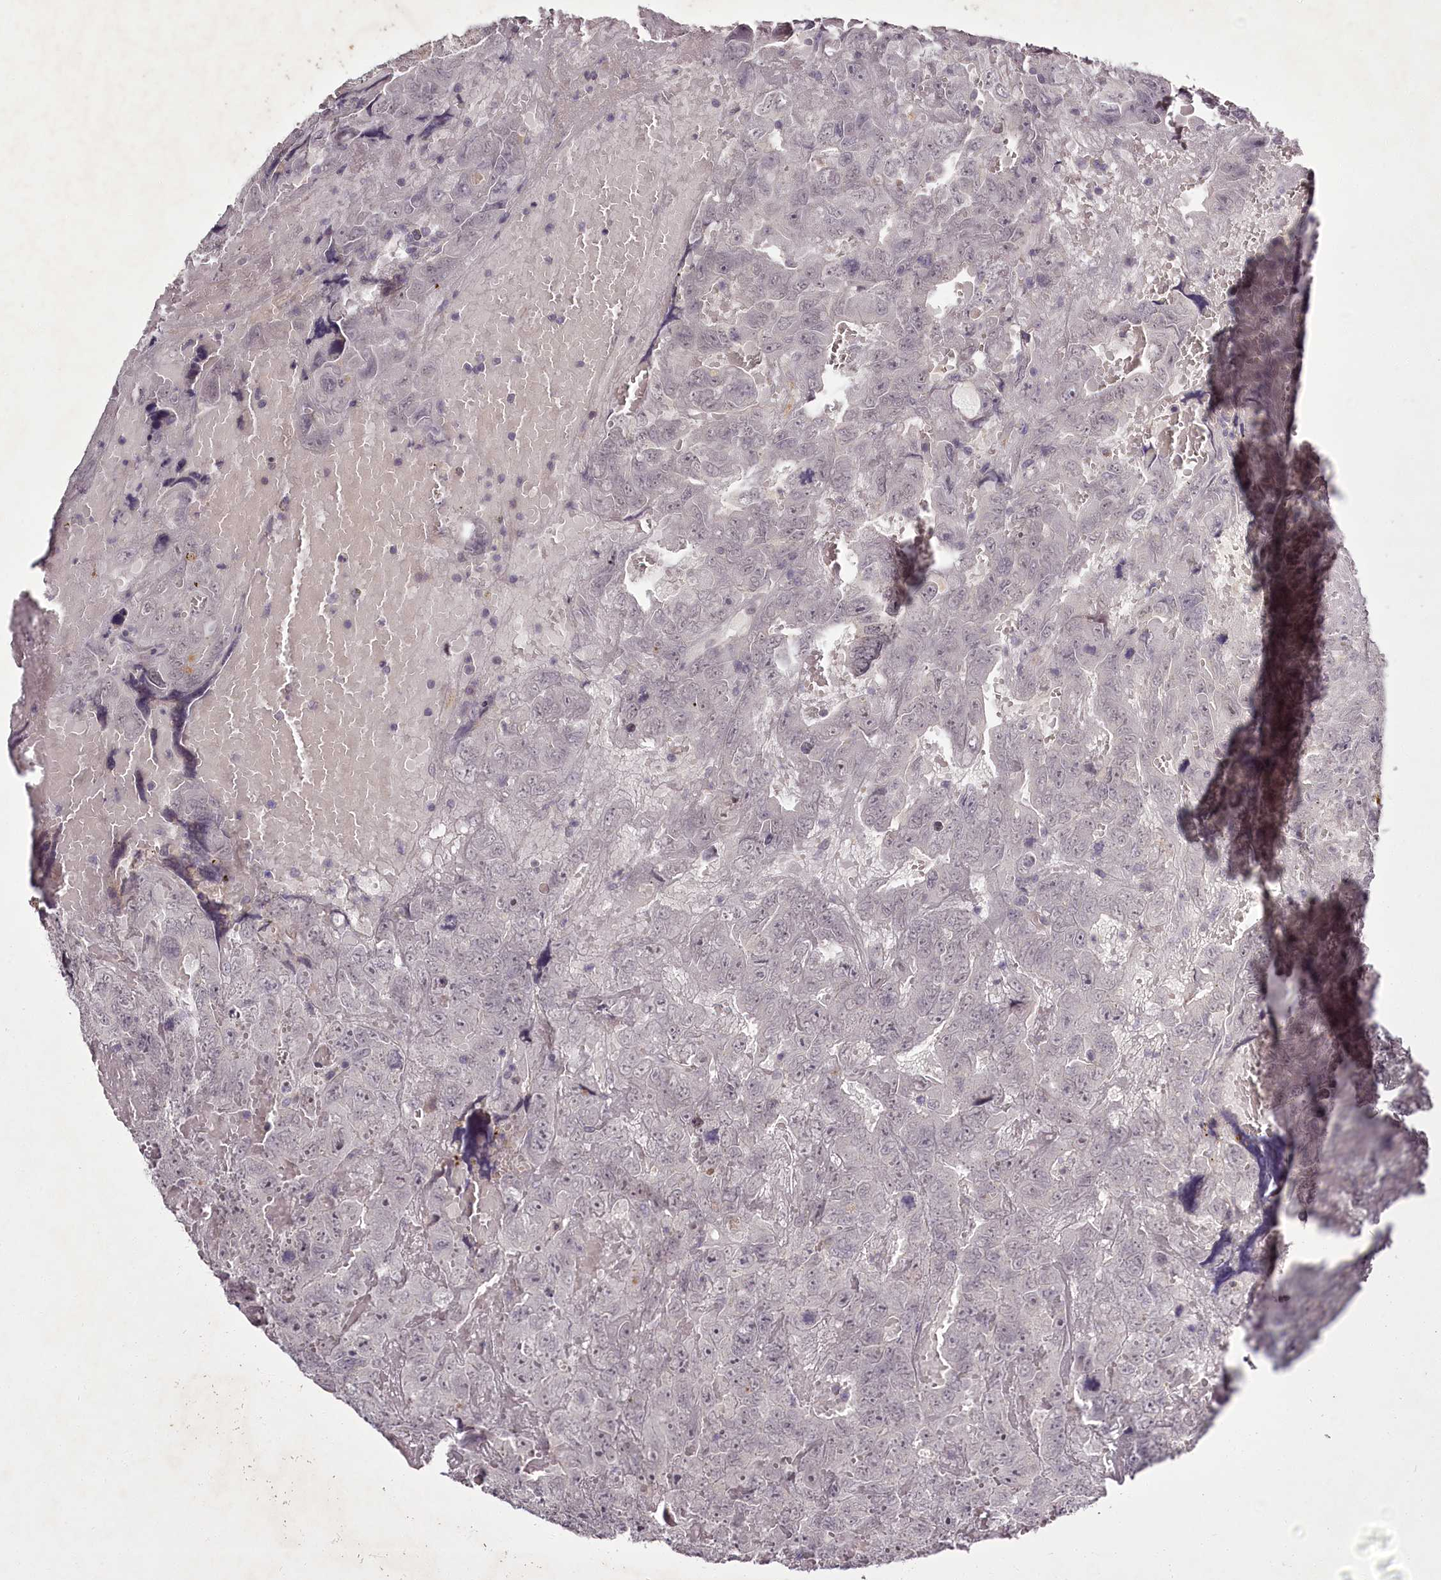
{"staining": {"intensity": "negative", "quantity": "none", "location": "none"}, "tissue": "testis cancer", "cell_type": "Tumor cells", "image_type": "cancer", "snomed": [{"axis": "morphology", "description": "Carcinoma, Embryonal, NOS"}, {"axis": "topography", "description": "Testis"}], "caption": "Tumor cells show no significant protein staining in embryonal carcinoma (testis).", "gene": "RBMXL2", "patient": {"sex": "male", "age": 45}}